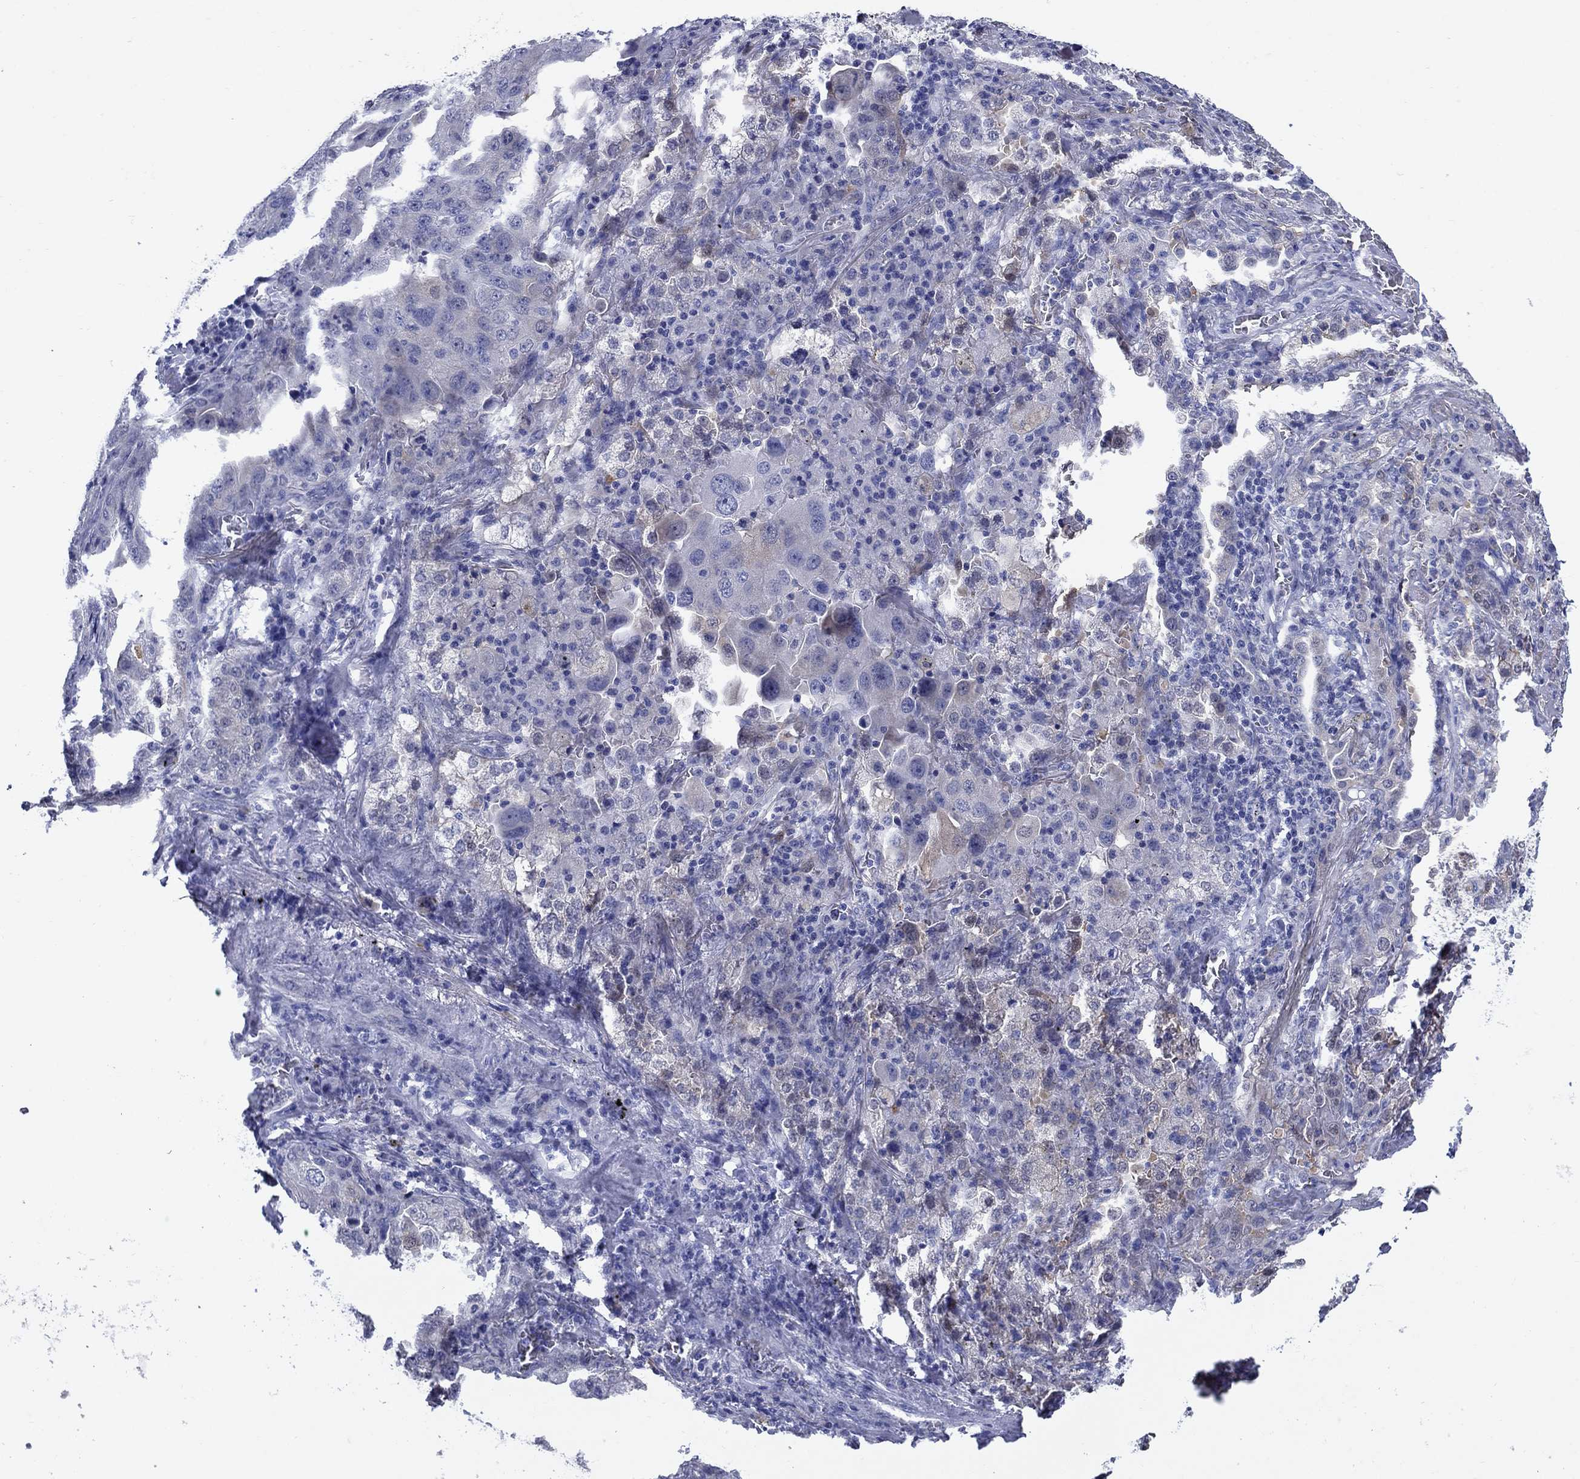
{"staining": {"intensity": "negative", "quantity": "none", "location": "none"}, "tissue": "lung cancer", "cell_type": "Tumor cells", "image_type": "cancer", "snomed": [{"axis": "morphology", "description": "Adenocarcinoma, NOS"}, {"axis": "topography", "description": "Lung"}], "caption": "This is an immunohistochemistry (IHC) histopathology image of lung cancer. There is no positivity in tumor cells.", "gene": "SULT2B1", "patient": {"sex": "female", "age": 61}}